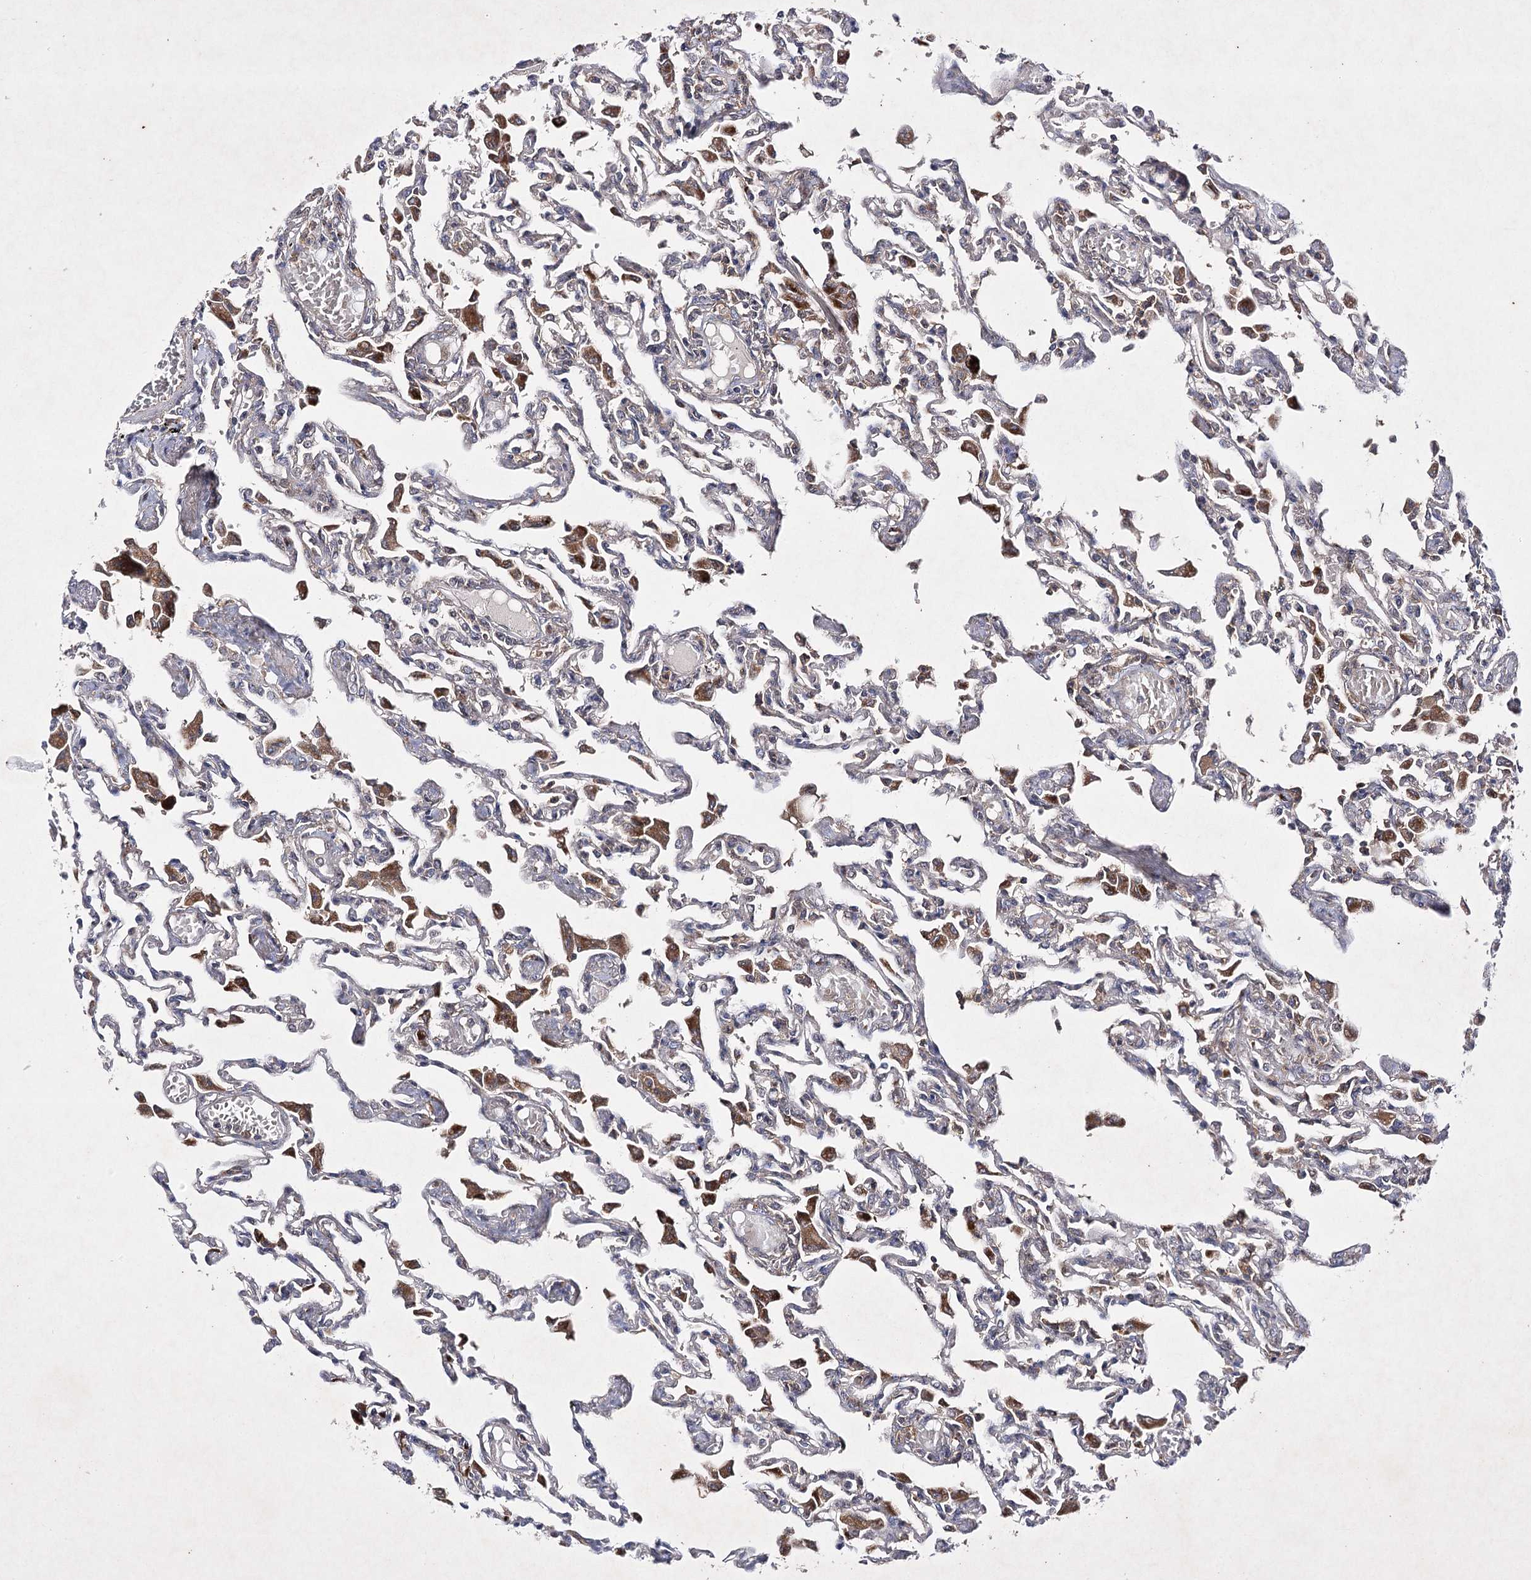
{"staining": {"intensity": "weak", "quantity": "<25%", "location": "cytoplasmic/membranous"}, "tissue": "lung", "cell_type": "Alveolar cells", "image_type": "normal", "snomed": [{"axis": "morphology", "description": "Normal tissue, NOS"}, {"axis": "topography", "description": "Bronchus"}, {"axis": "topography", "description": "Lung"}], "caption": "Image shows no significant protein staining in alveolar cells of benign lung.", "gene": "BCR", "patient": {"sex": "female", "age": 49}}